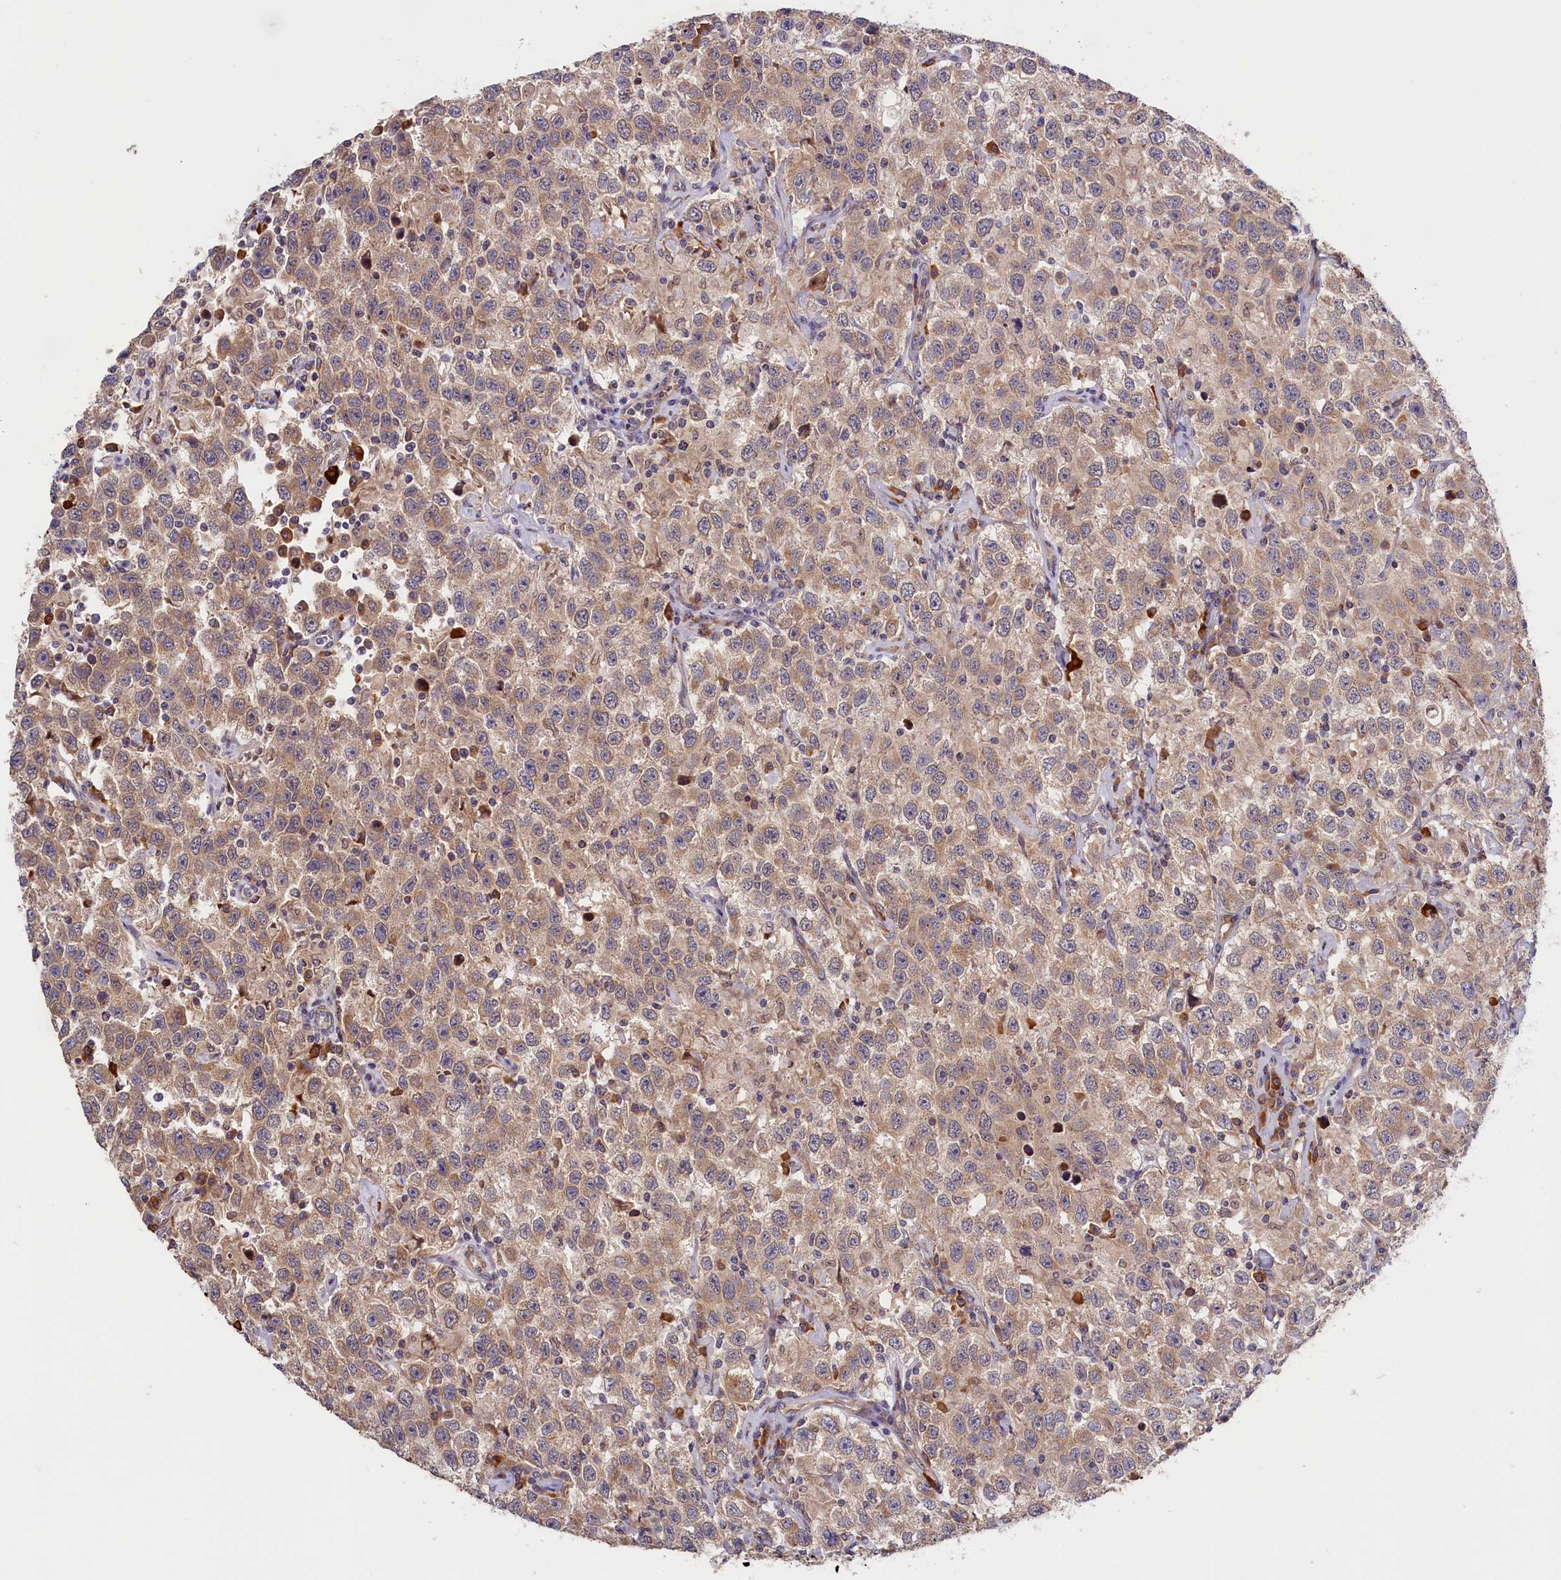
{"staining": {"intensity": "weak", "quantity": ">75%", "location": "cytoplasmic/membranous"}, "tissue": "testis cancer", "cell_type": "Tumor cells", "image_type": "cancer", "snomed": [{"axis": "morphology", "description": "Seminoma, NOS"}, {"axis": "topography", "description": "Testis"}], "caption": "The immunohistochemical stain highlights weak cytoplasmic/membranous staining in tumor cells of seminoma (testis) tissue. The protein of interest is stained brown, and the nuclei are stained in blue (DAB (3,3'-diaminobenzidine) IHC with brightfield microscopy, high magnification).", "gene": "CEP44", "patient": {"sex": "male", "age": 41}}